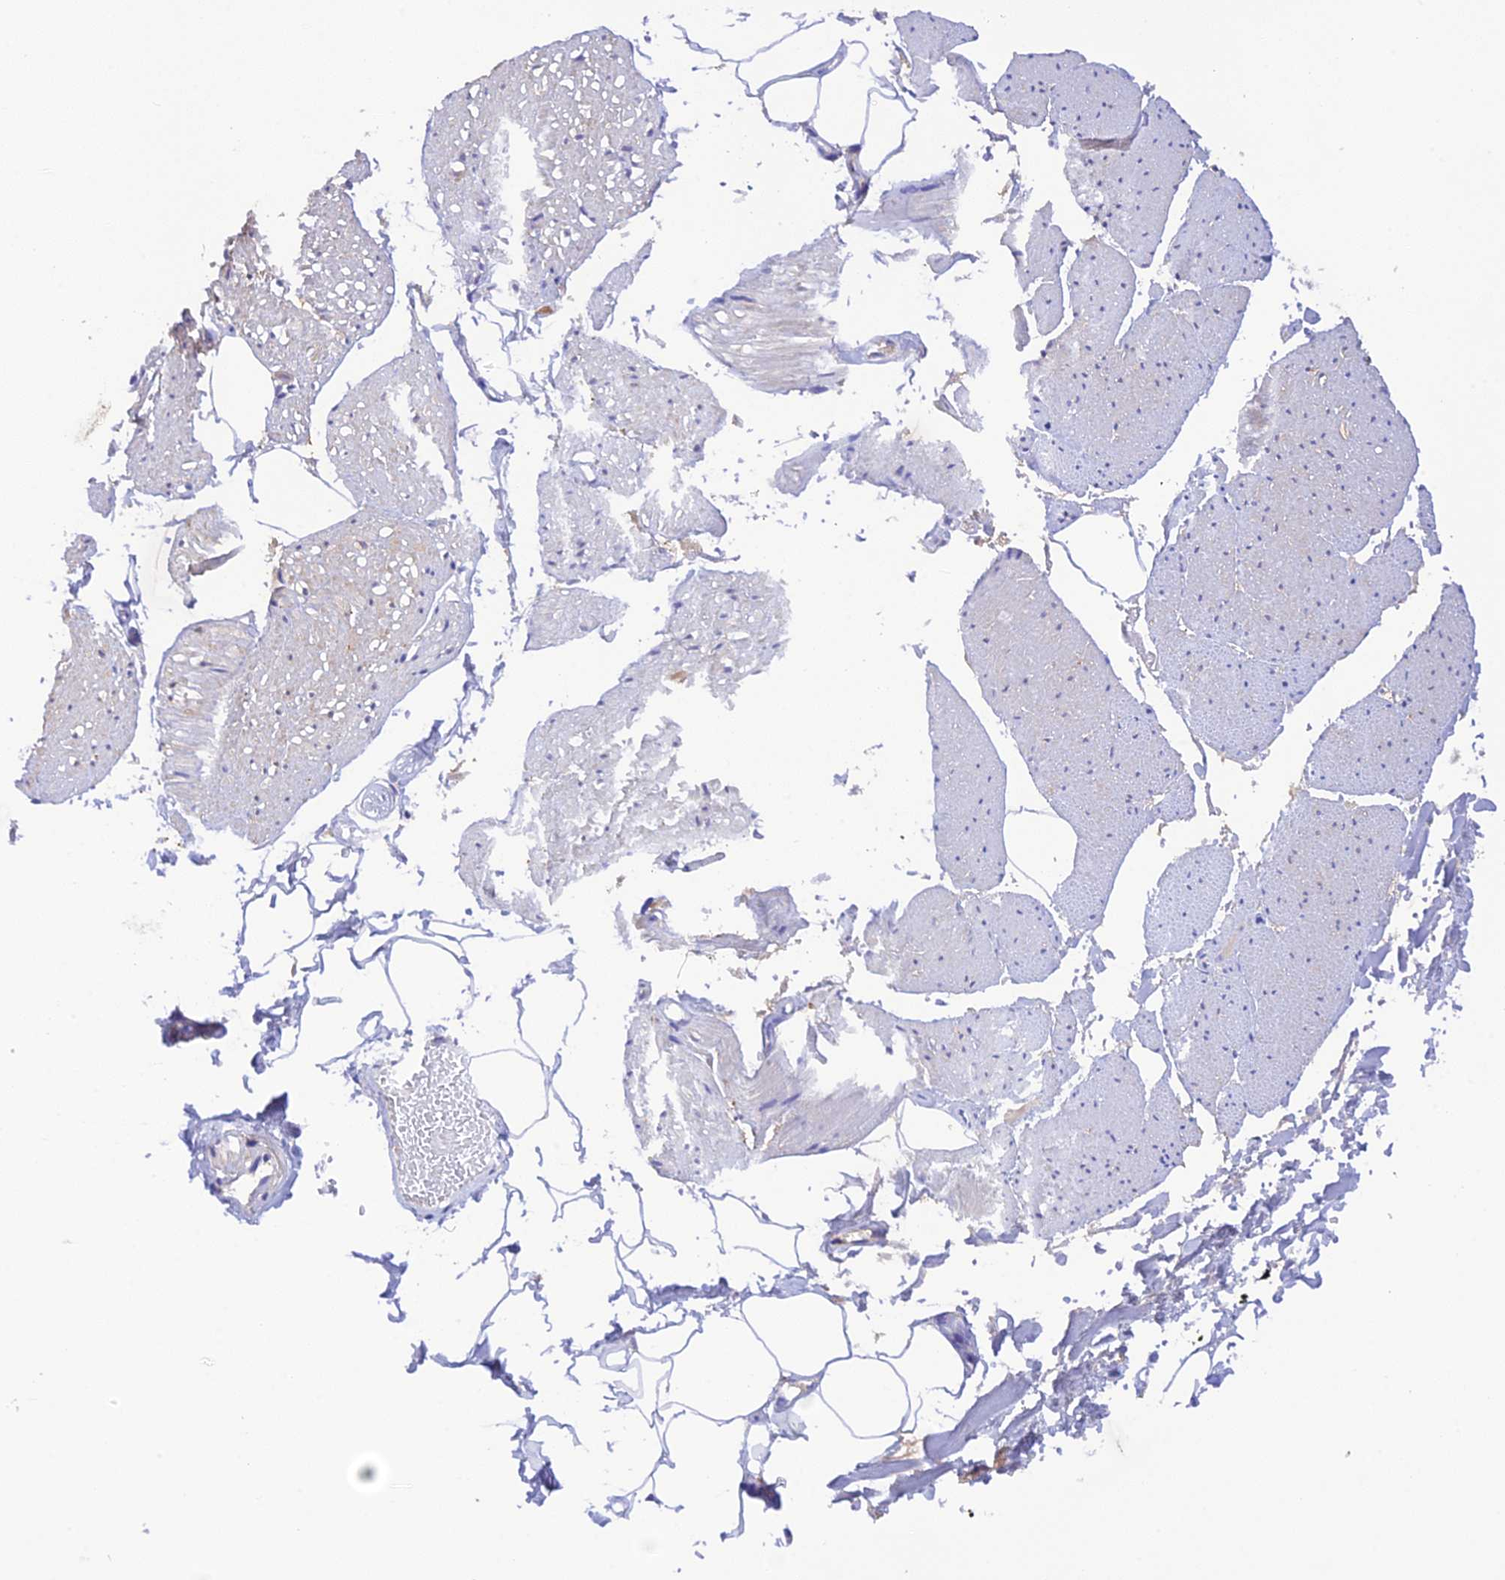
{"staining": {"intensity": "weak", "quantity": "25%-75%", "location": "nuclear"}, "tissue": "adipose tissue", "cell_type": "Adipocytes", "image_type": "normal", "snomed": [{"axis": "morphology", "description": "Normal tissue, NOS"}, {"axis": "morphology", "description": "Adenocarcinoma, Low grade"}, {"axis": "topography", "description": "Prostate"}, {"axis": "topography", "description": "Peripheral nerve tissue"}], "caption": "Unremarkable adipose tissue reveals weak nuclear positivity in approximately 25%-75% of adipocytes, visualized by immunohistochemistry. The protein is stained brown, and the nuclei are stained in blue (DAB (3,3'-diaminobenzidine) IHC with brightfield microscopy, high magnification).", "gene": "THAP11", "patient": {"sex": "male", "age": 63}}